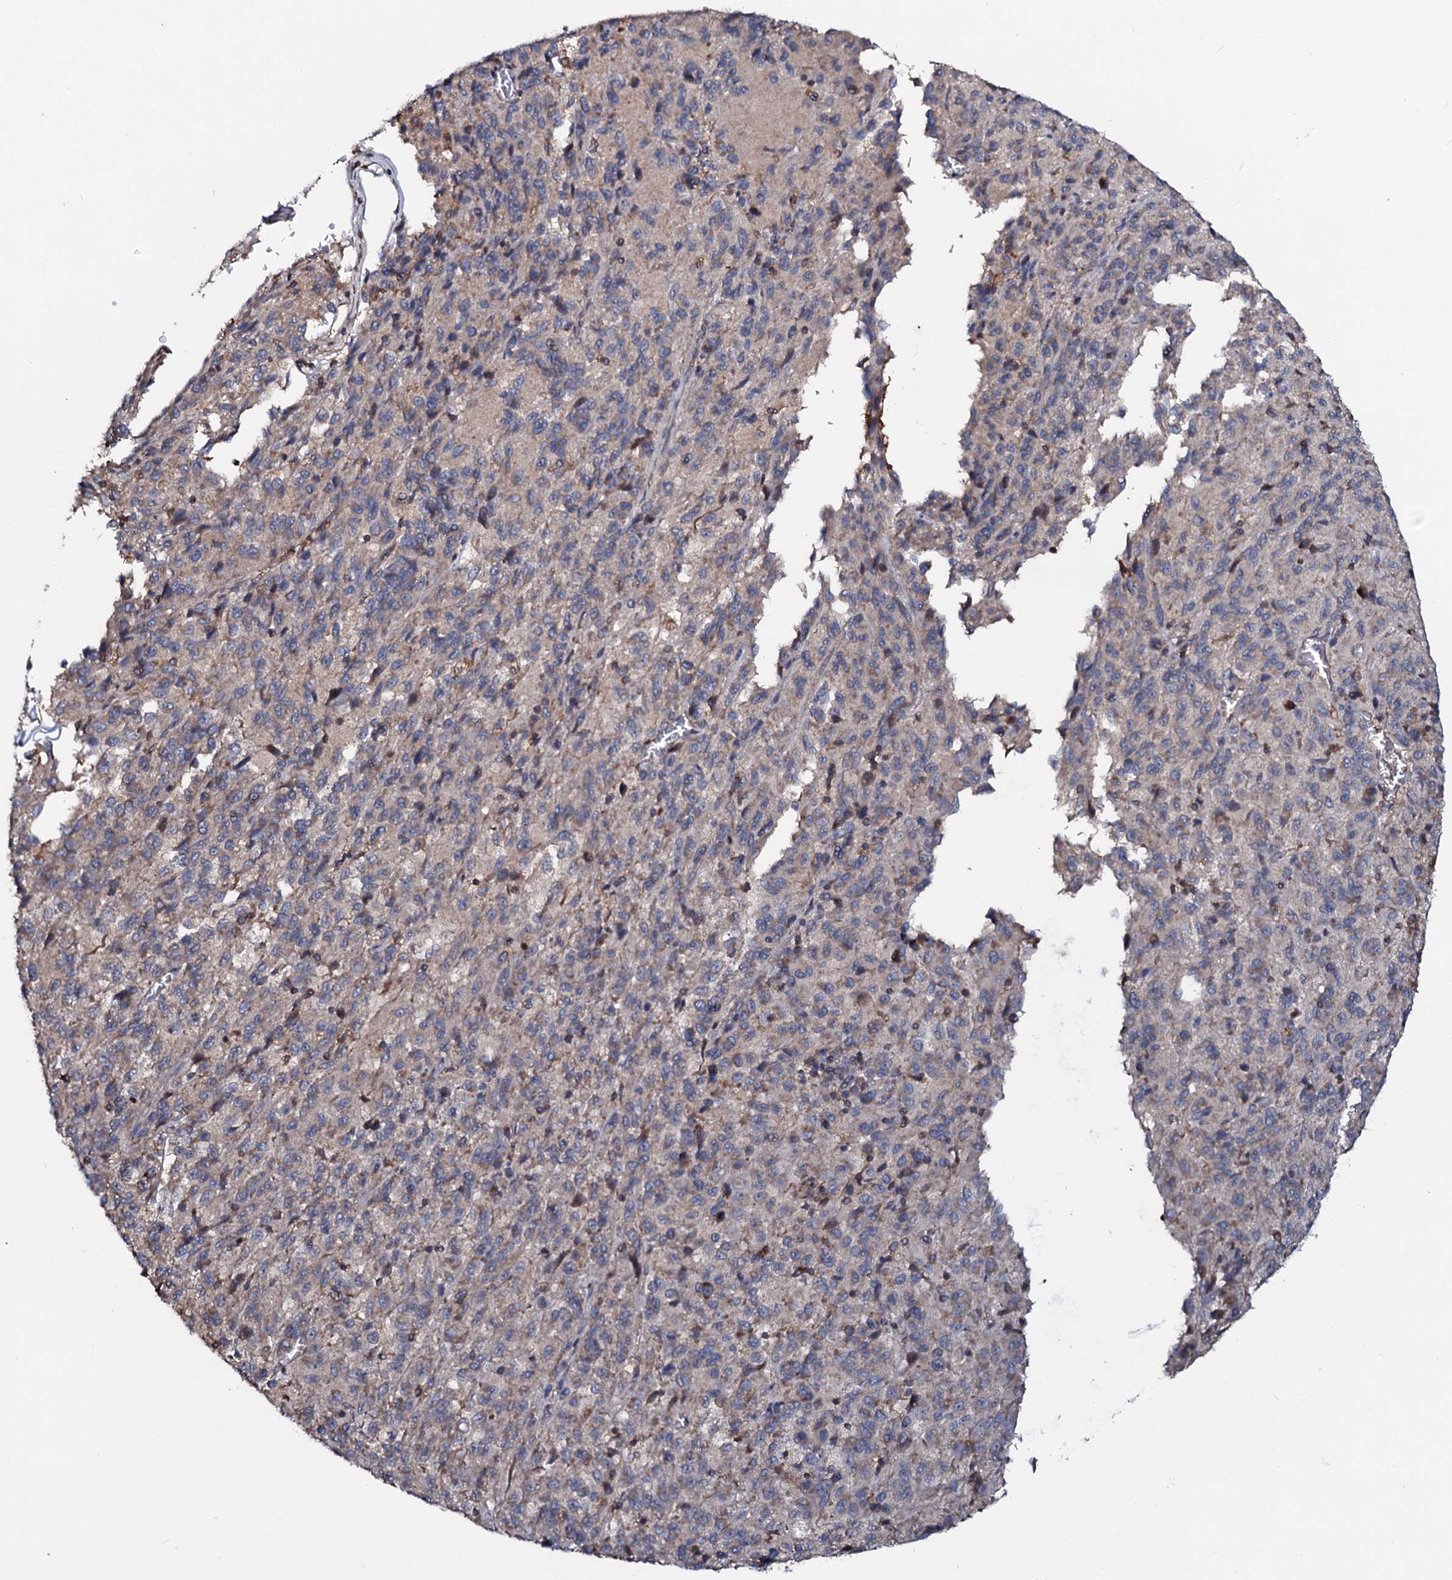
{"staining": {"intensity": "weak", "quantity": "25%-75%", "location": "cytoplasmic/membranous"}, "tissue": "melanoma", "cell_type": "Tumor cells", "image_type": "cancer", "snomed": [{"axis": "morphology", "description": "Malignant melanoma, Metastatic site"}, {"axis": "topography", "description": "Lung"}], "caption": "Approximately 25%-75% of tumor cells in human melanoma reveal weak cytoplasmic/membranous protein positivity as visualized by brown immunohistochemical staining.", "gene": "COG6", "patient": {"sex": "male", "age": 64}}